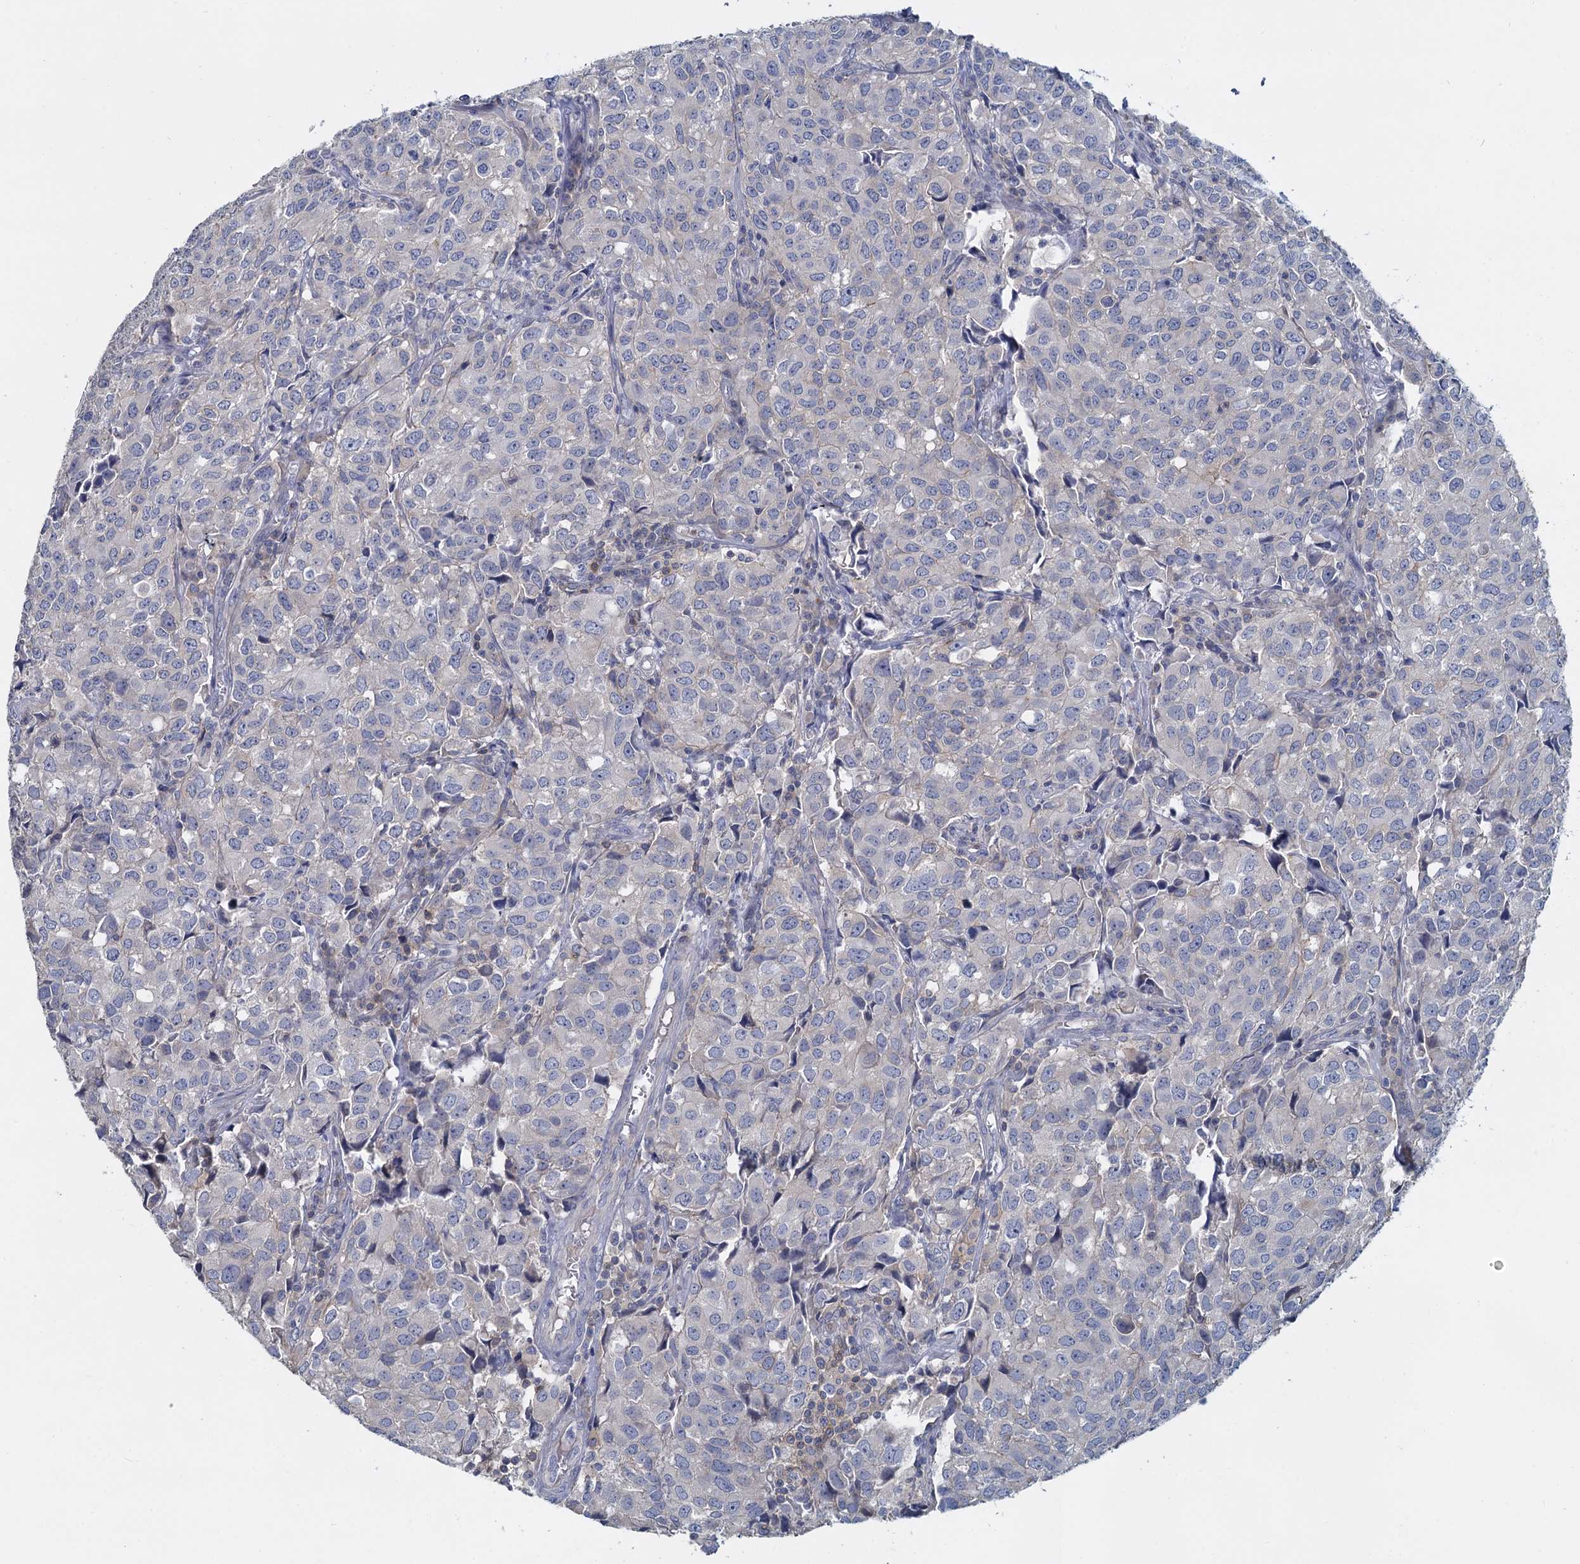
{"staining": {"intensity": "negative", "quantity": "none", "location": "none"}, "tissue": "urothelial cancer", "cell_type": "Tumor cells", "image_type": "cancer", "snomed": [{"axis": "morphology", "description": "Urothelial carcinoma, High grade"}, {"axis": "topography", "description": "Urinary bladder"}], "caption": "Tumor cells show no significant protein staining in urothelial carcinoma (high-grade).", "gene": "ACSM3", "patient": {"sex": "female", "age": 75}}